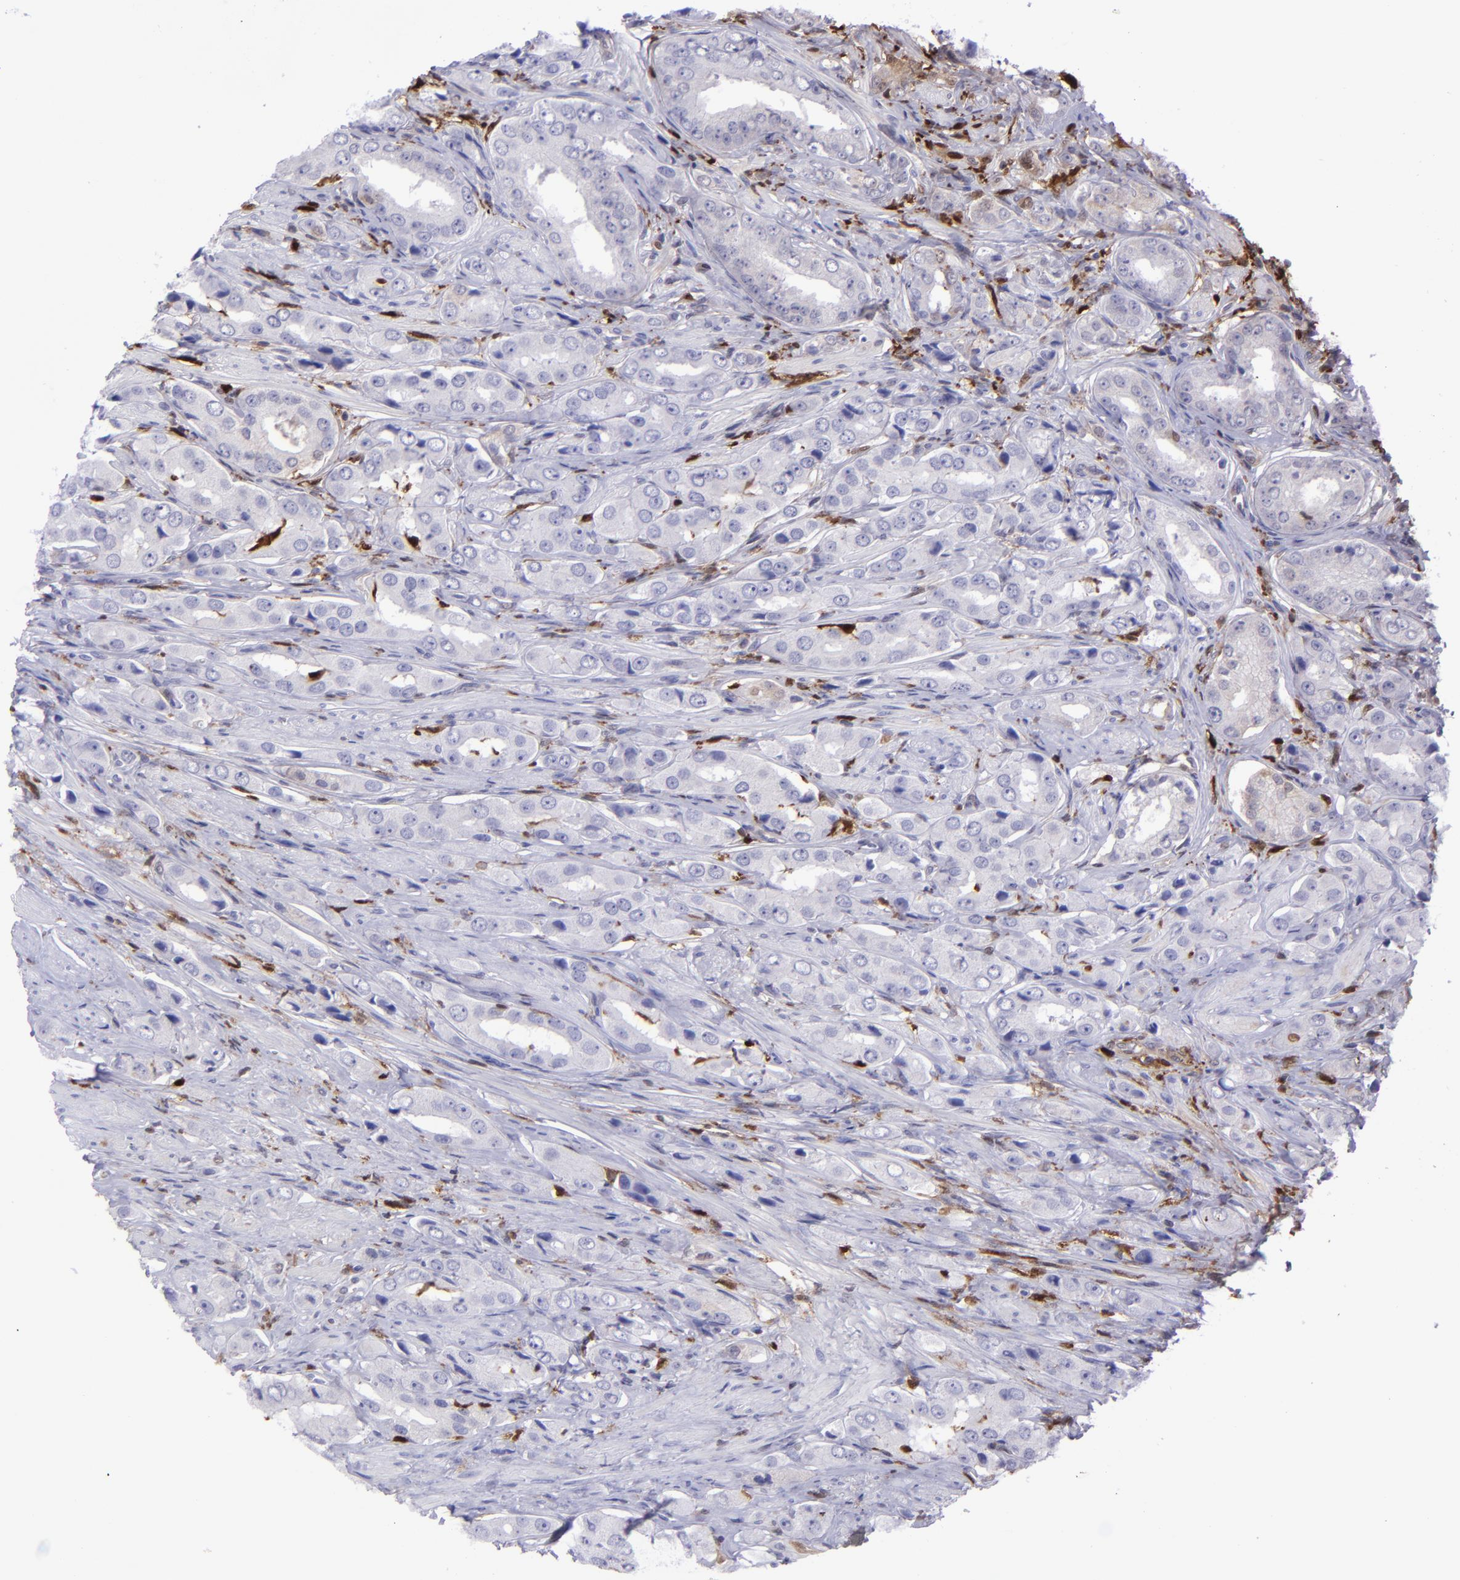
{"staining": {"intensity": "negative", "quantity": "none", "location": "none"}, "tissue": "prostate cancer", "cell_type": "Tumor cells", "image_type": "cancer", "snomed": [{"axis": "morphology", "description": "Adenocarcinoma, Medium grade"}, {"axis": "topography", "description": "Prostate"}], "caption": "The immunohistochemistry (IHC) photomicrograph has no significant positivity in tumor cells of medium-grade adenocarcinoma (prostate) tissue.", "gene": "TYMP", "patient": {"sex": "male", "age": 53}}